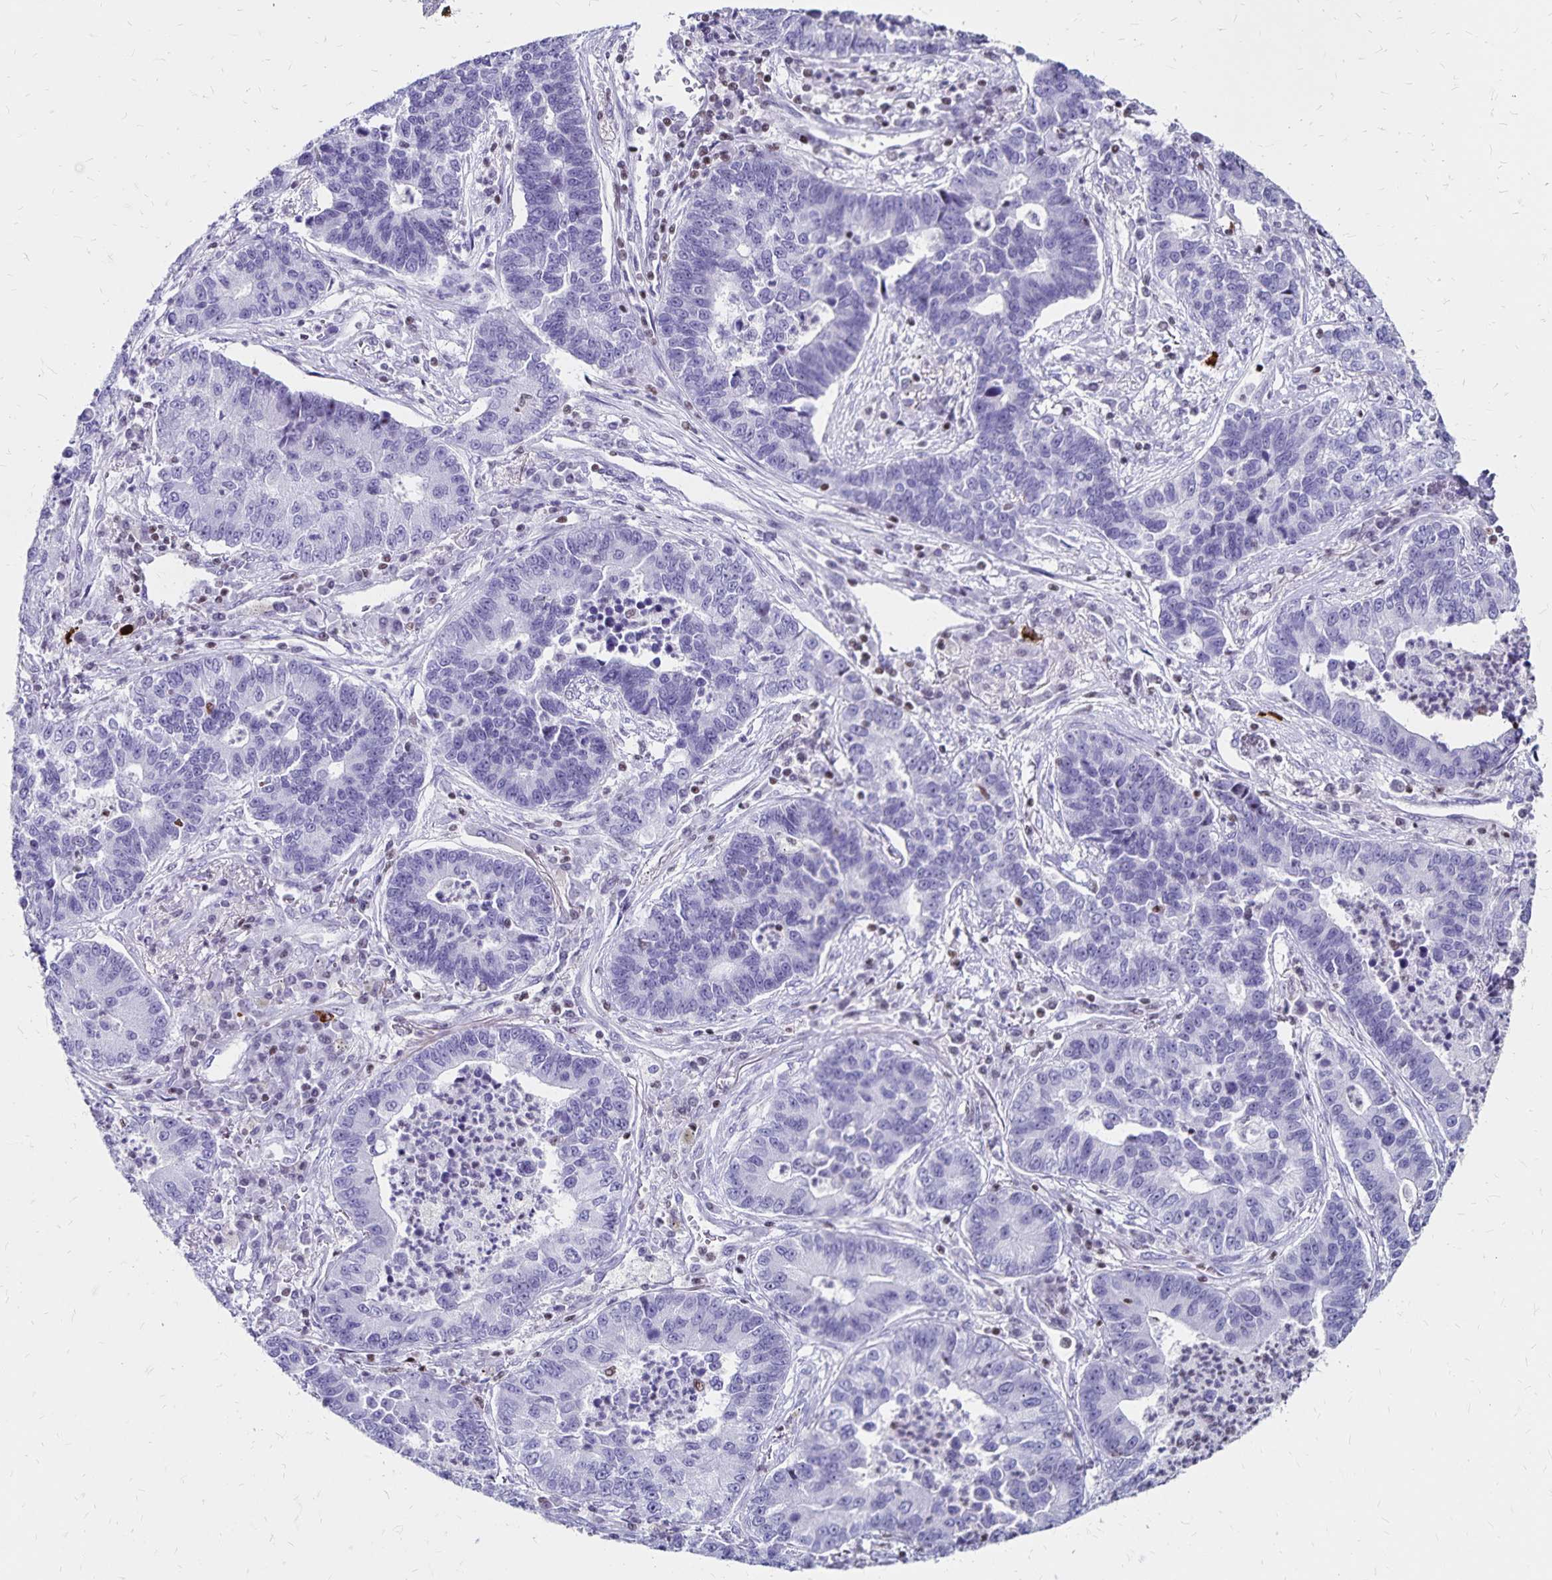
{"staining": {"intensity": "negative", "quantity": "none", "location": "none"}, "tissue": "lung cancer", "cell_type": "Tumor cells", "image_type": "cancer", "snomed": [{"axis": "morphology", "description": "Adenocarcinoma, NOS"}, {"axis": "topography", "description": "Lung"}], "caption": "Human lung cancer (adenocarcinoma) stained for a protein using immunohistochemistry displays no staining in tumor cells.", "gene": "IKZF1", "patient": {"sex": "female", "age": 57}}